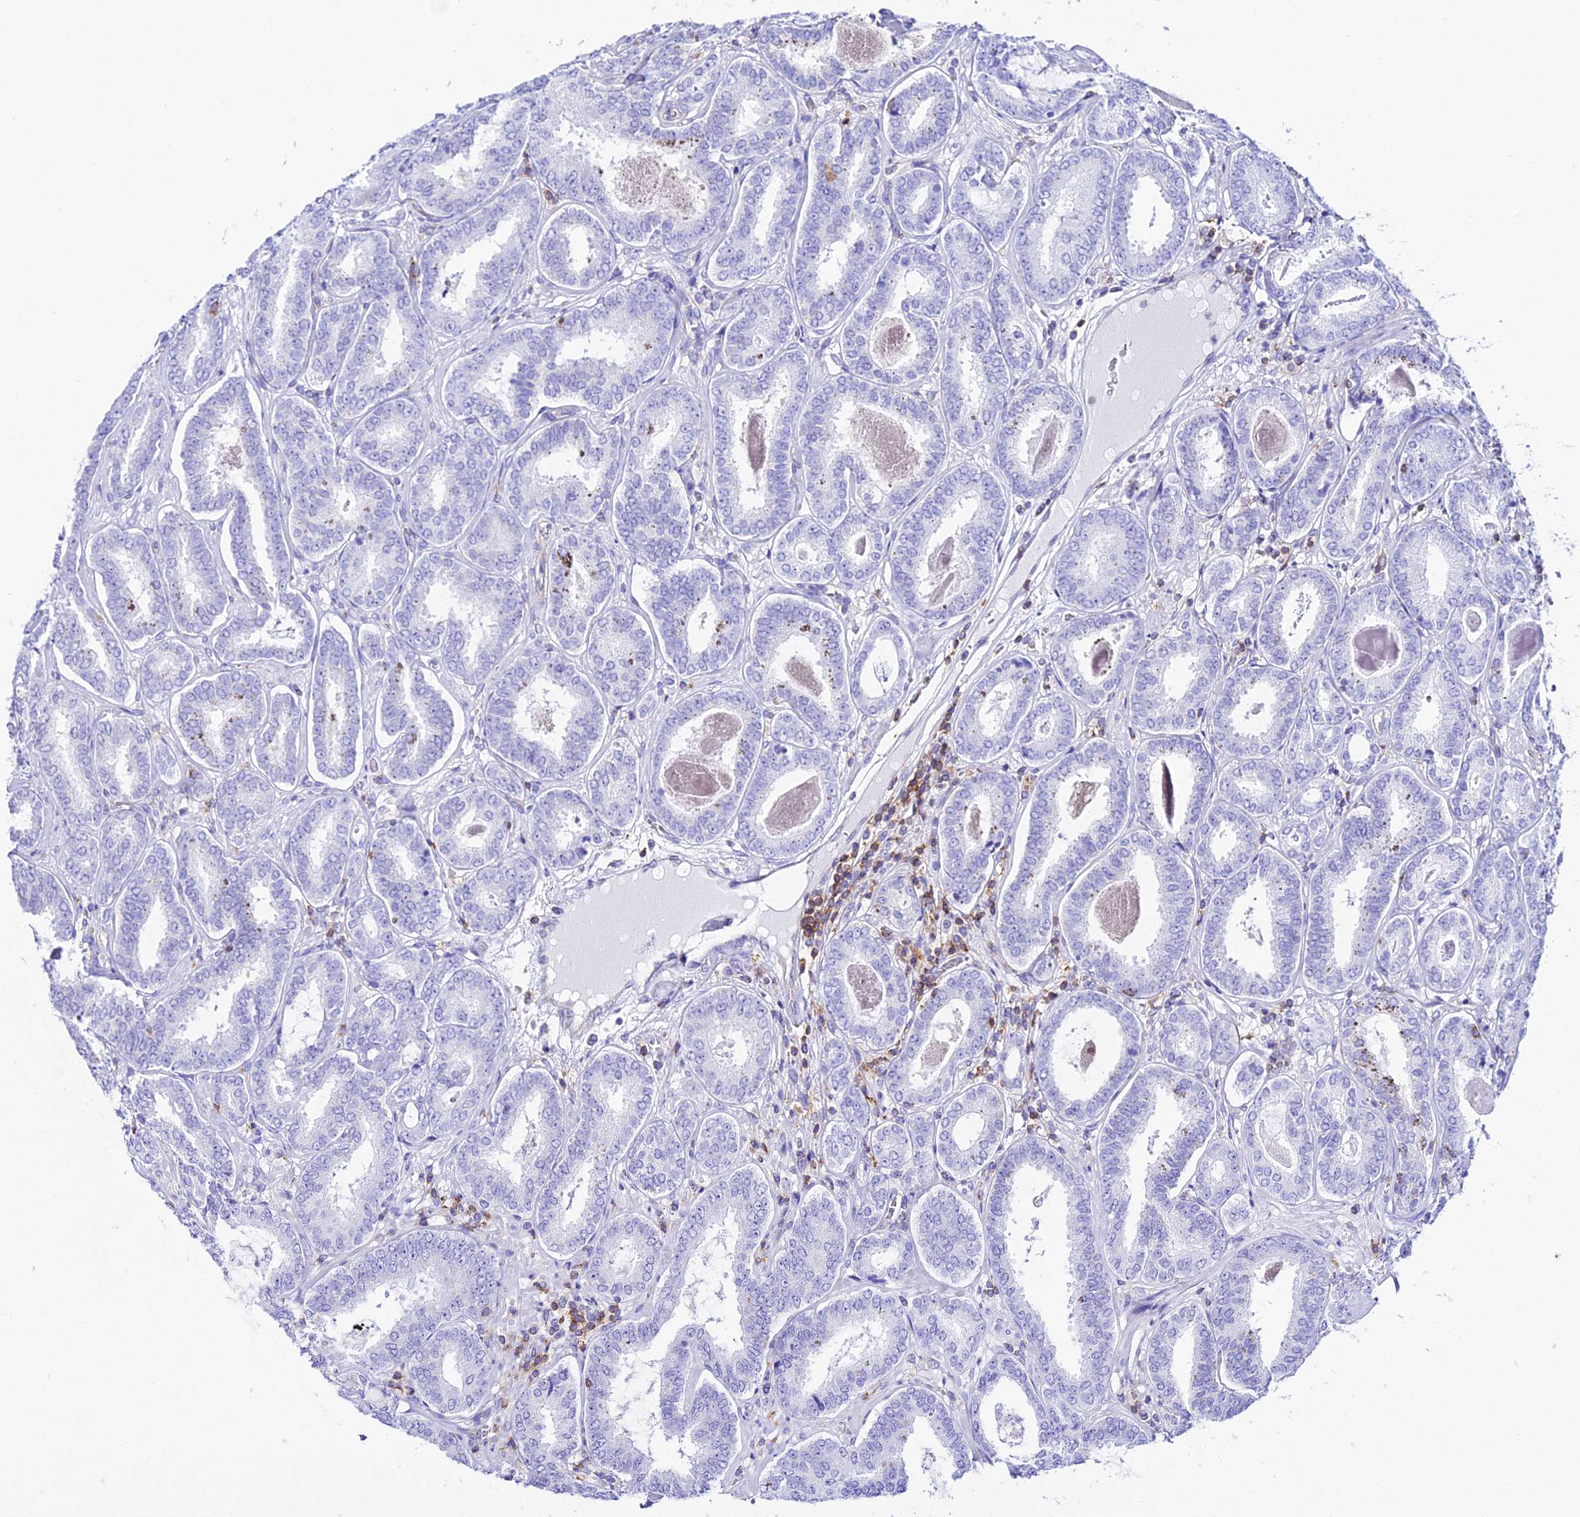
{"staining": {"intensity": "negative", "quantity": "none", "location": "none"}, "tissue": "prostate cancer", "cell_type": "Tumor cells", "image_type": "cancer", "snomed": [{"axis": "morphology", "description": "Adenocarcinoma, High grade"}, {"axis": "topography", "description": "Prostate"}], "caption": "Tumor cells show no significant expression in prostate cancer.", "gene": "S100A16", "patient": {"sex": "male", "age": 72}}